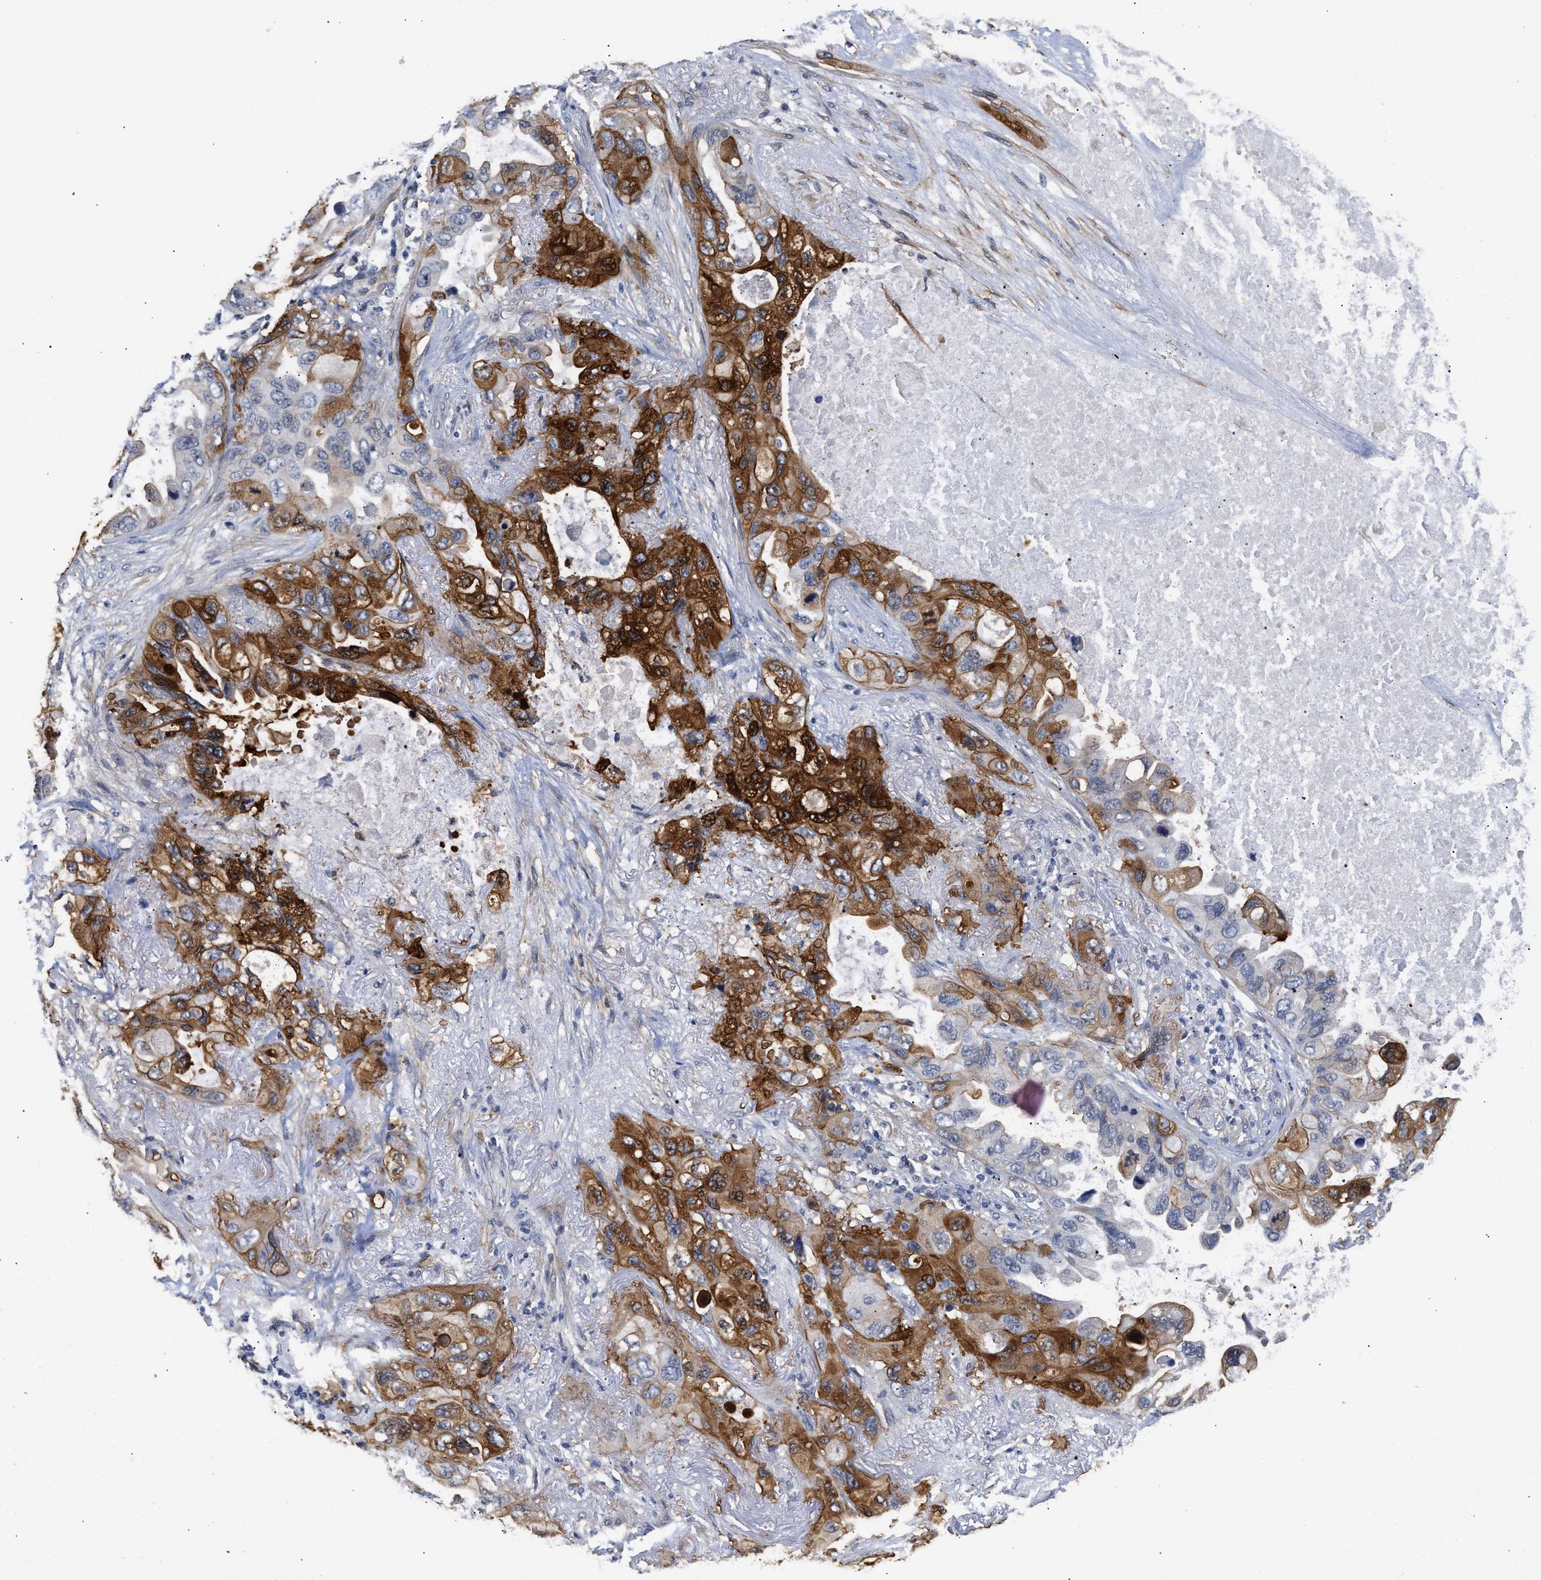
{"staining": {"intensity": "strong", "quantity": ">75%", "location": "cytoplasmic/membranous"}, "tissue": "lung cancer", "cell_type": "Tumor cells", "image_type": "cancer", "snomed": [{"axis": "morphology", "description": "Squamous cell carcinoma, NOS"}, {"axis": "topography", "description": "Lung"}], "caption": "IHC (DAB) staining of squamous cell carcinoma (lung) demonstrates strong cytoplasmic/membranous protein staining in approximately >75% of tumor cells.", "gene": "AHNAK2", "patient": {"sex": "female", "age": 73}}